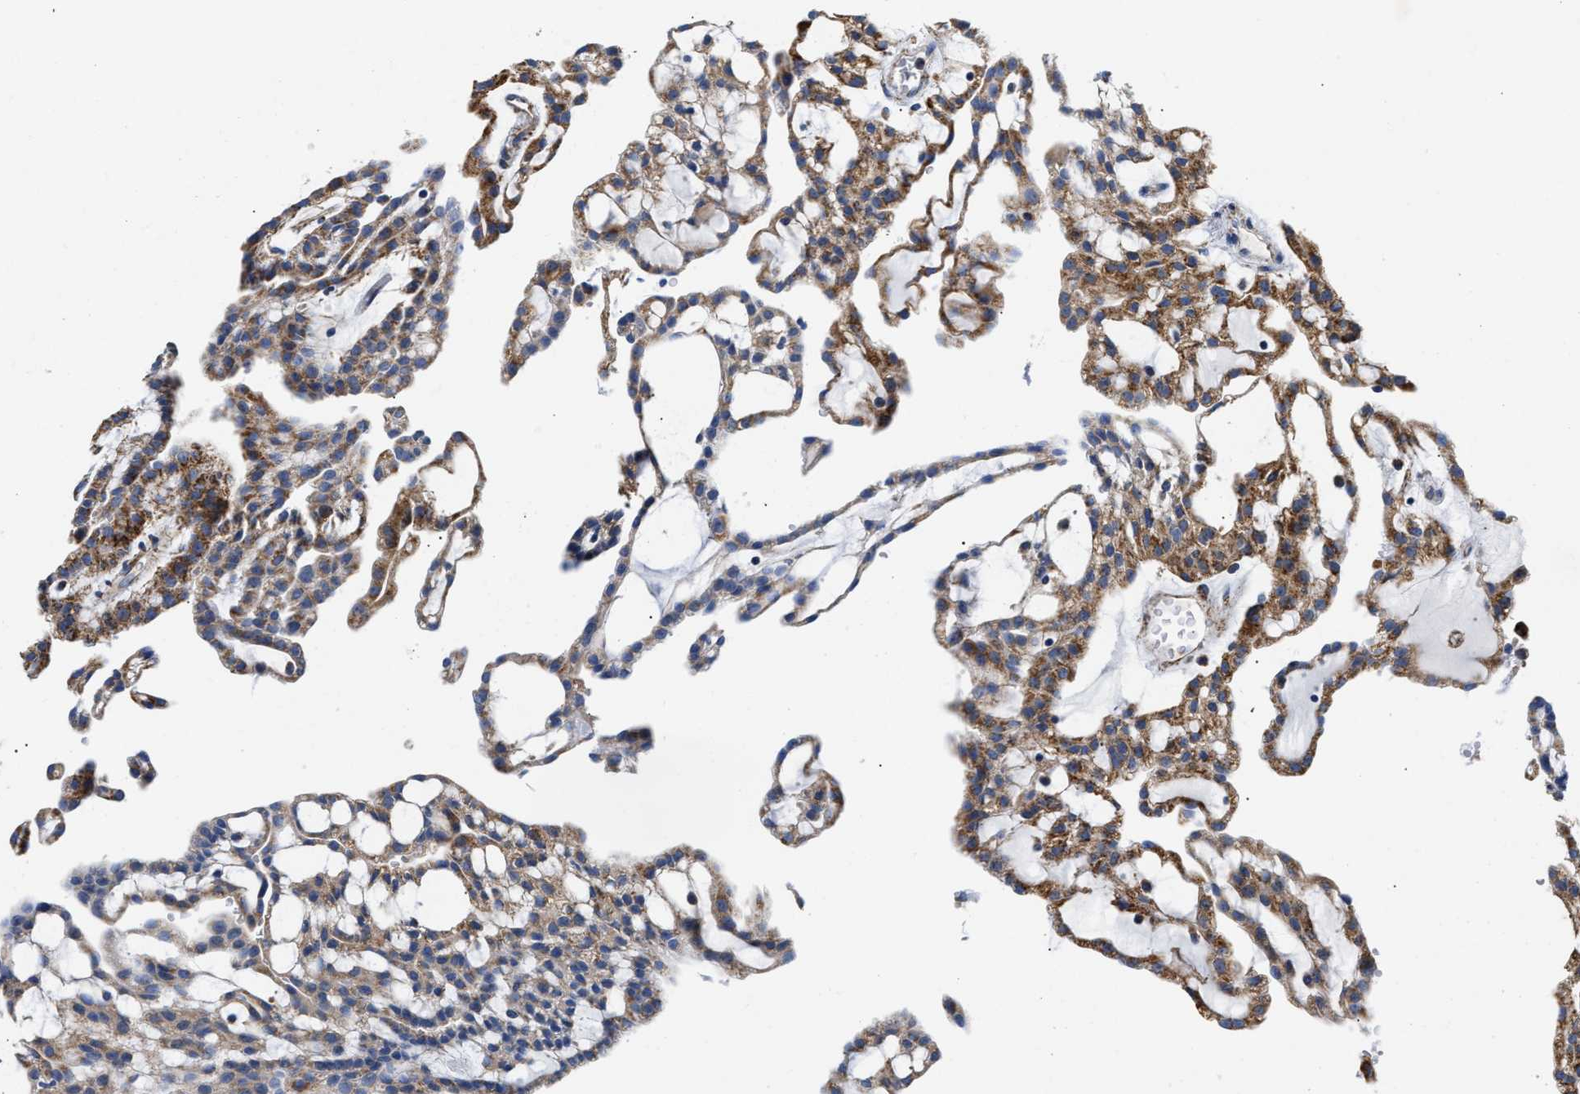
{"staining": {"intensity": "moderate", "quantity": ">75%", "location": "cytoplasmic/membranous"}, "tissue": "renal cancer", "cell_type": "Tumor cells", "image_type": "cancer", "snomed": [{"axis": "morphology", "description": "Adenocarcinoma, NOS"}, {"axis": "topography", "description": "Kidney"}], "caption": "Protein expression analysis of human renal cancer reveals moderate cytoplasmic/membranous staining in about >75% of tumor cells. (DAB (3,3'-diaminobenzidine) IHC with brightfield microscopy, high magnification).", "gene": "ACADVL", "patient": {"sex": "male", "age": 63}}